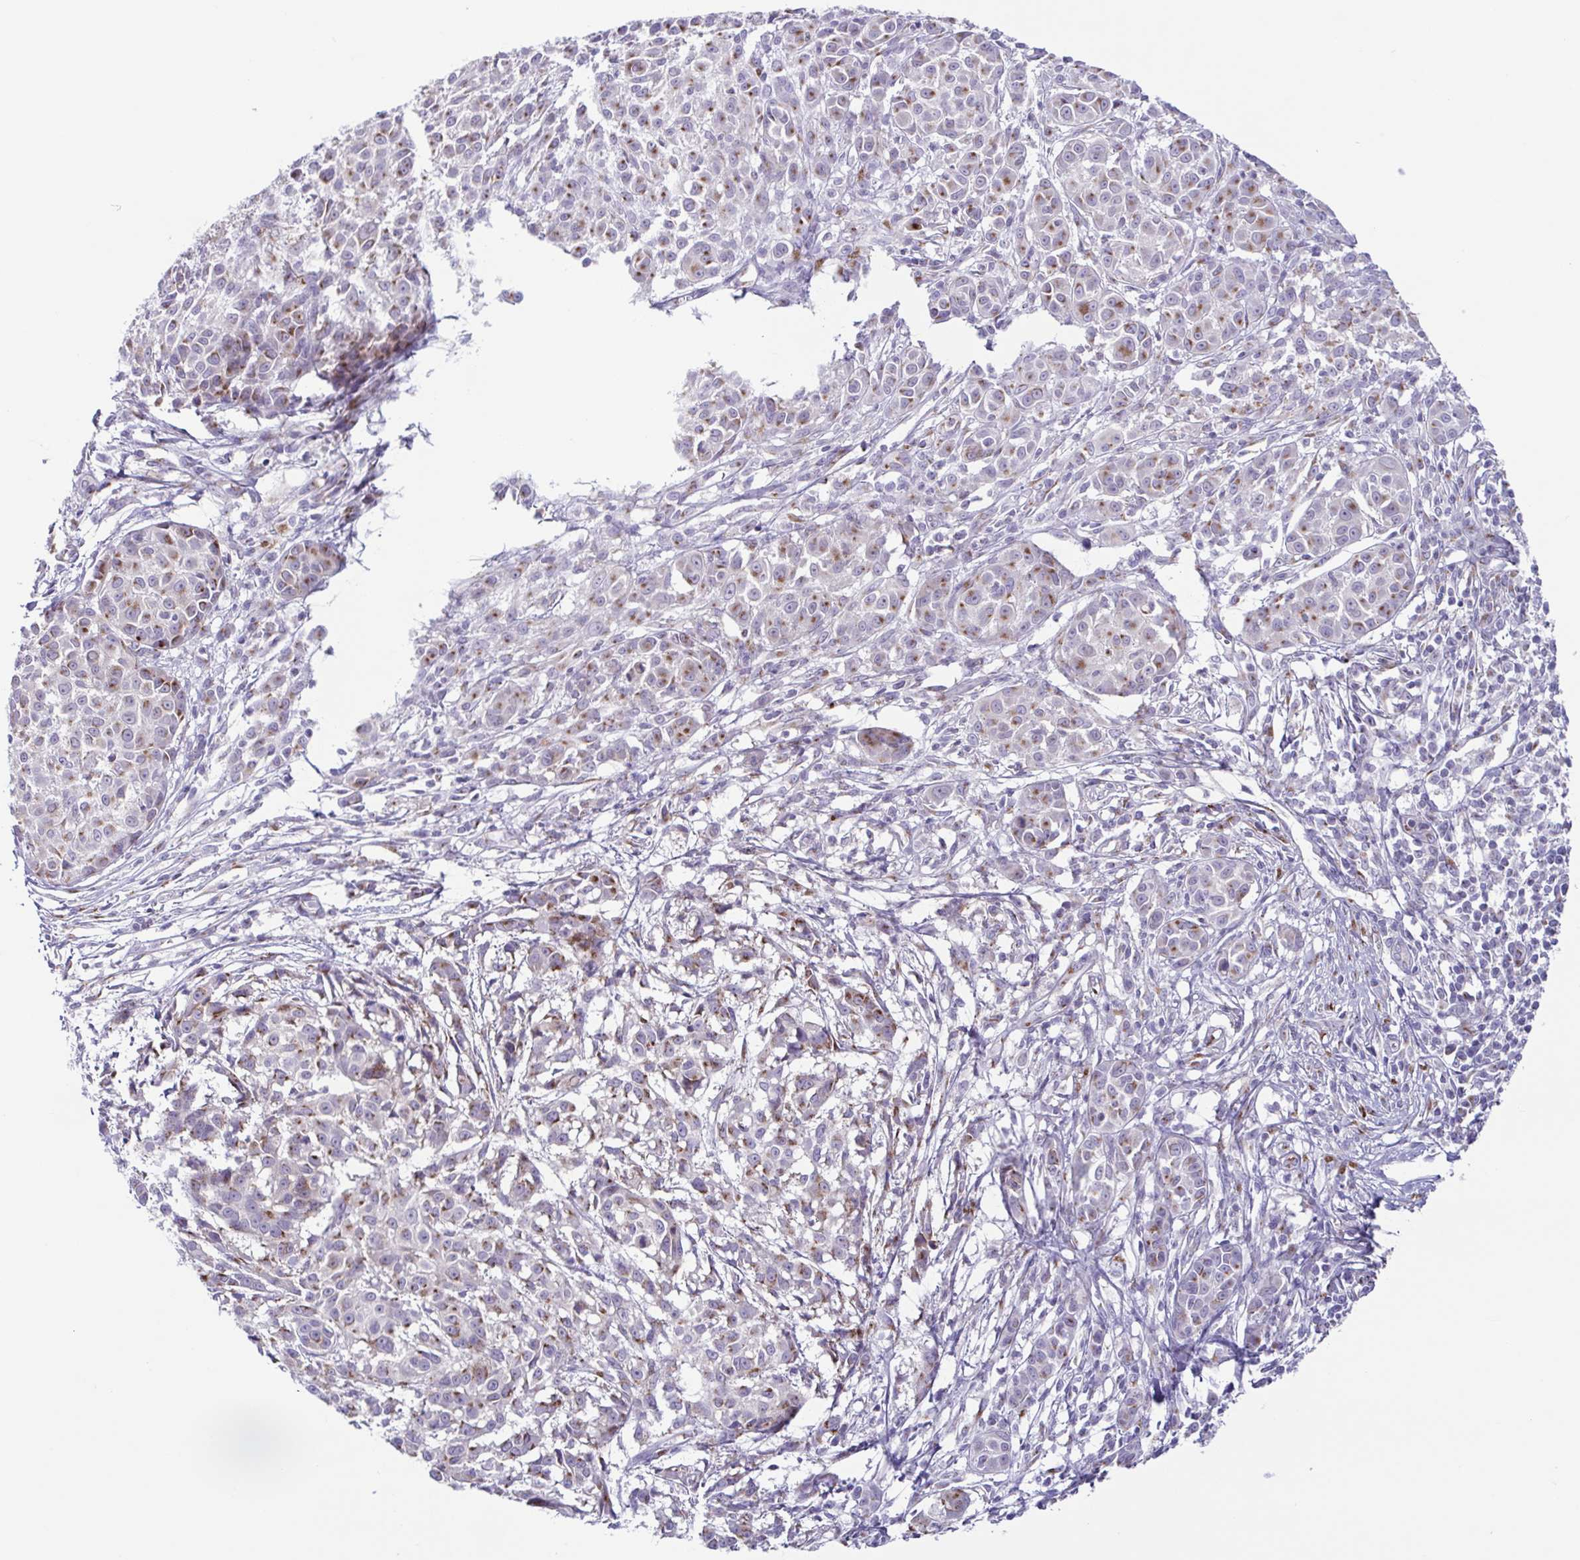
{"staining": {"intensity": "moderate", "quantity": "25%-75%", "location": "cytoplasmic/membranous"}, "tissue": "melanoma", "cell_type": "Tumor cells", "image_type": "cancer", "snomed": [{"axis": "morphology", "description": "Malignant melanoma, NOS"}, {"axis": "topography", "description": "Skin"}], "caption": "The immunohistochemical stain shows moderate cytoplasmic/membranous positivity in tumor cells of melanoma tissue.", "gene": "COL17A1", "patient": {"sex": "male", "age": 48}}